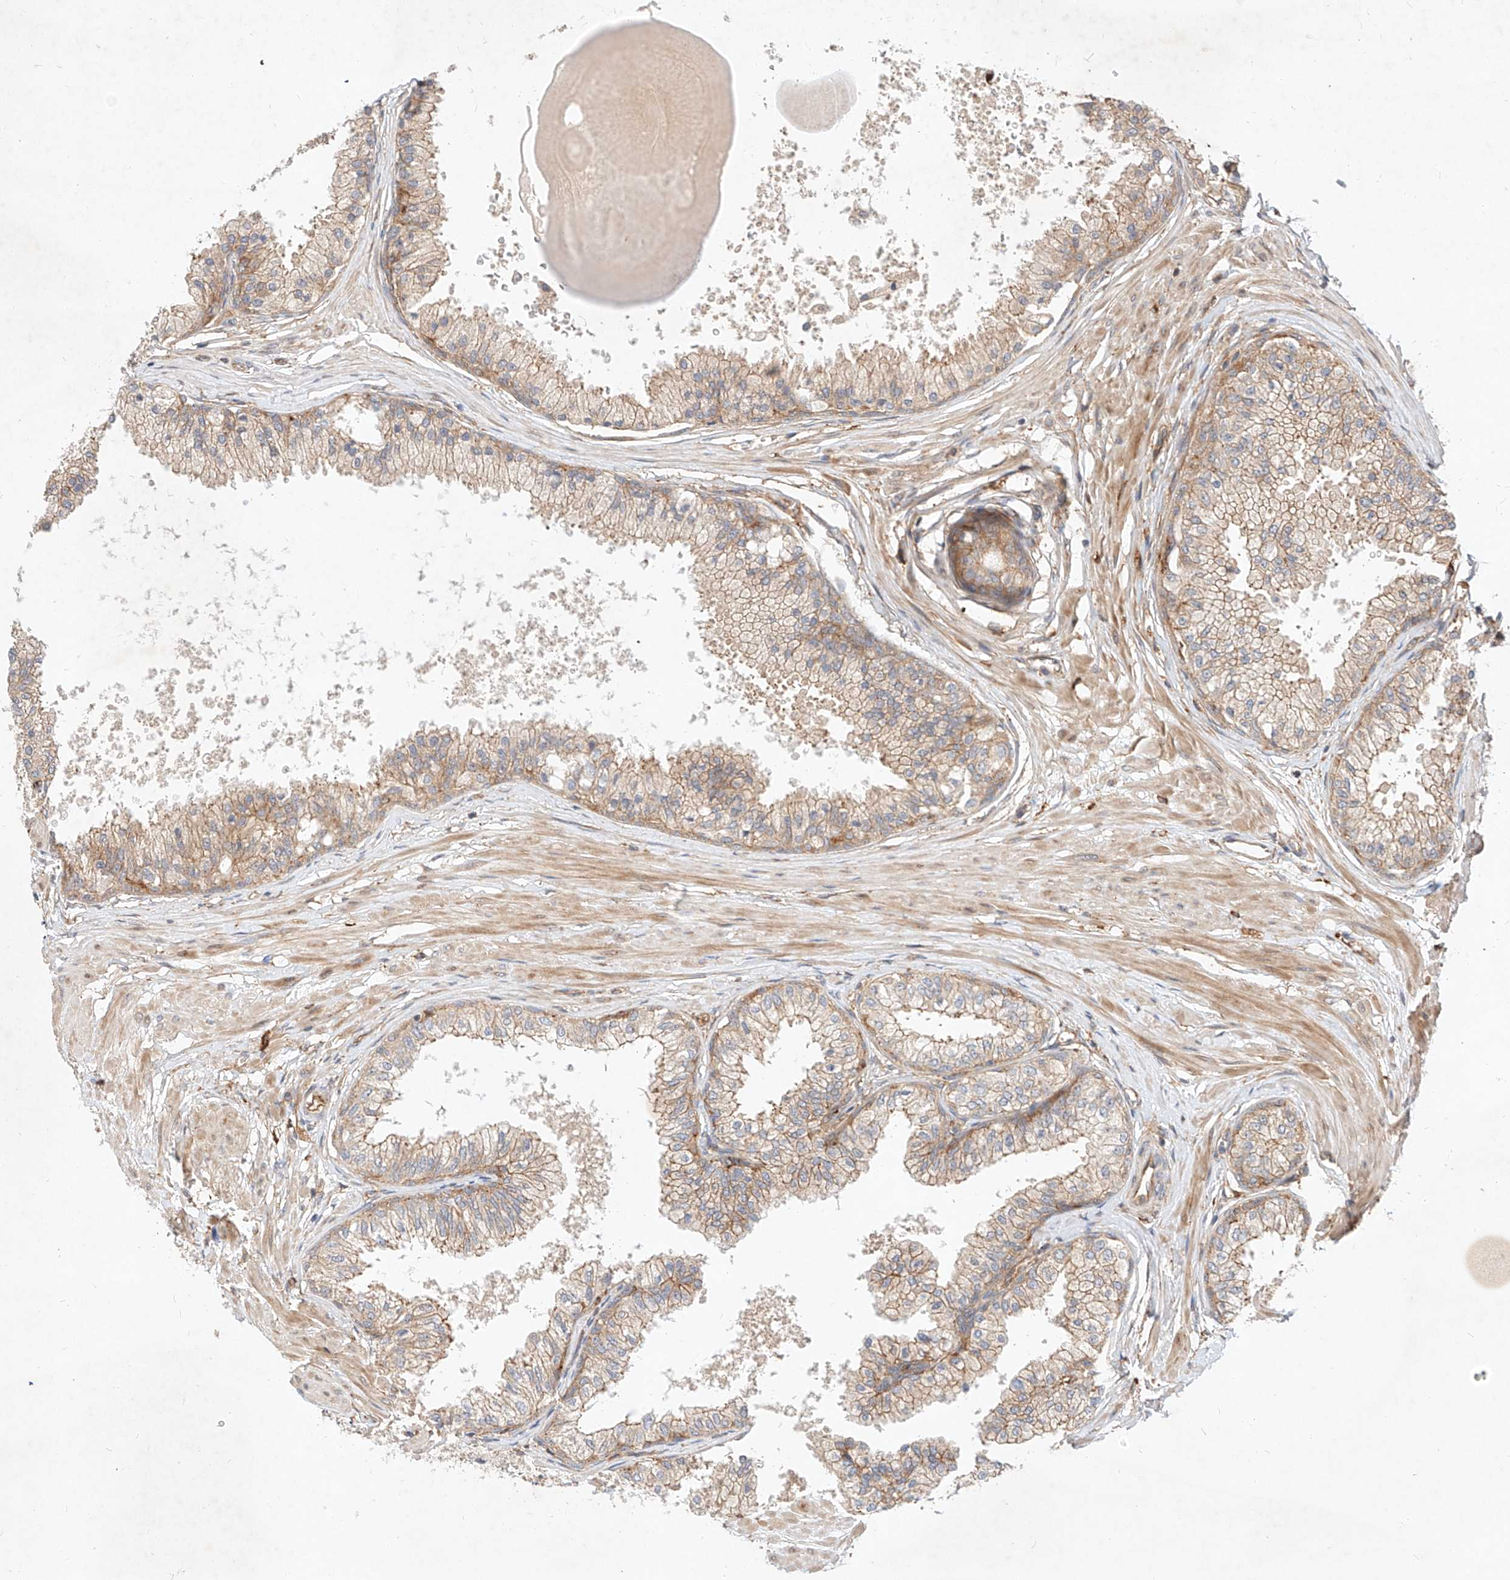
{"staining": {"intensity": "moderate", "quantity": "25%-75%", "location": "cytoplasmic/membranous"}, "tissue": "prostate", "cell_type": "Glandular cells", "image_type": "normal", "snomed": [{"axis": "morphology", "description": "Normal tissue, NOS"}, {"axis": "topography", "description": "Prostate"}], "caption": "Protein staining of normal prostate shows moderate cytoplasmic/membranous positivity in about 25%-75% of glandular cells. (Brightfield microscopy of DAB IHC at high magnification).", "gene": "NFAM1", "patient": {"sex": "male", "age": 48}}